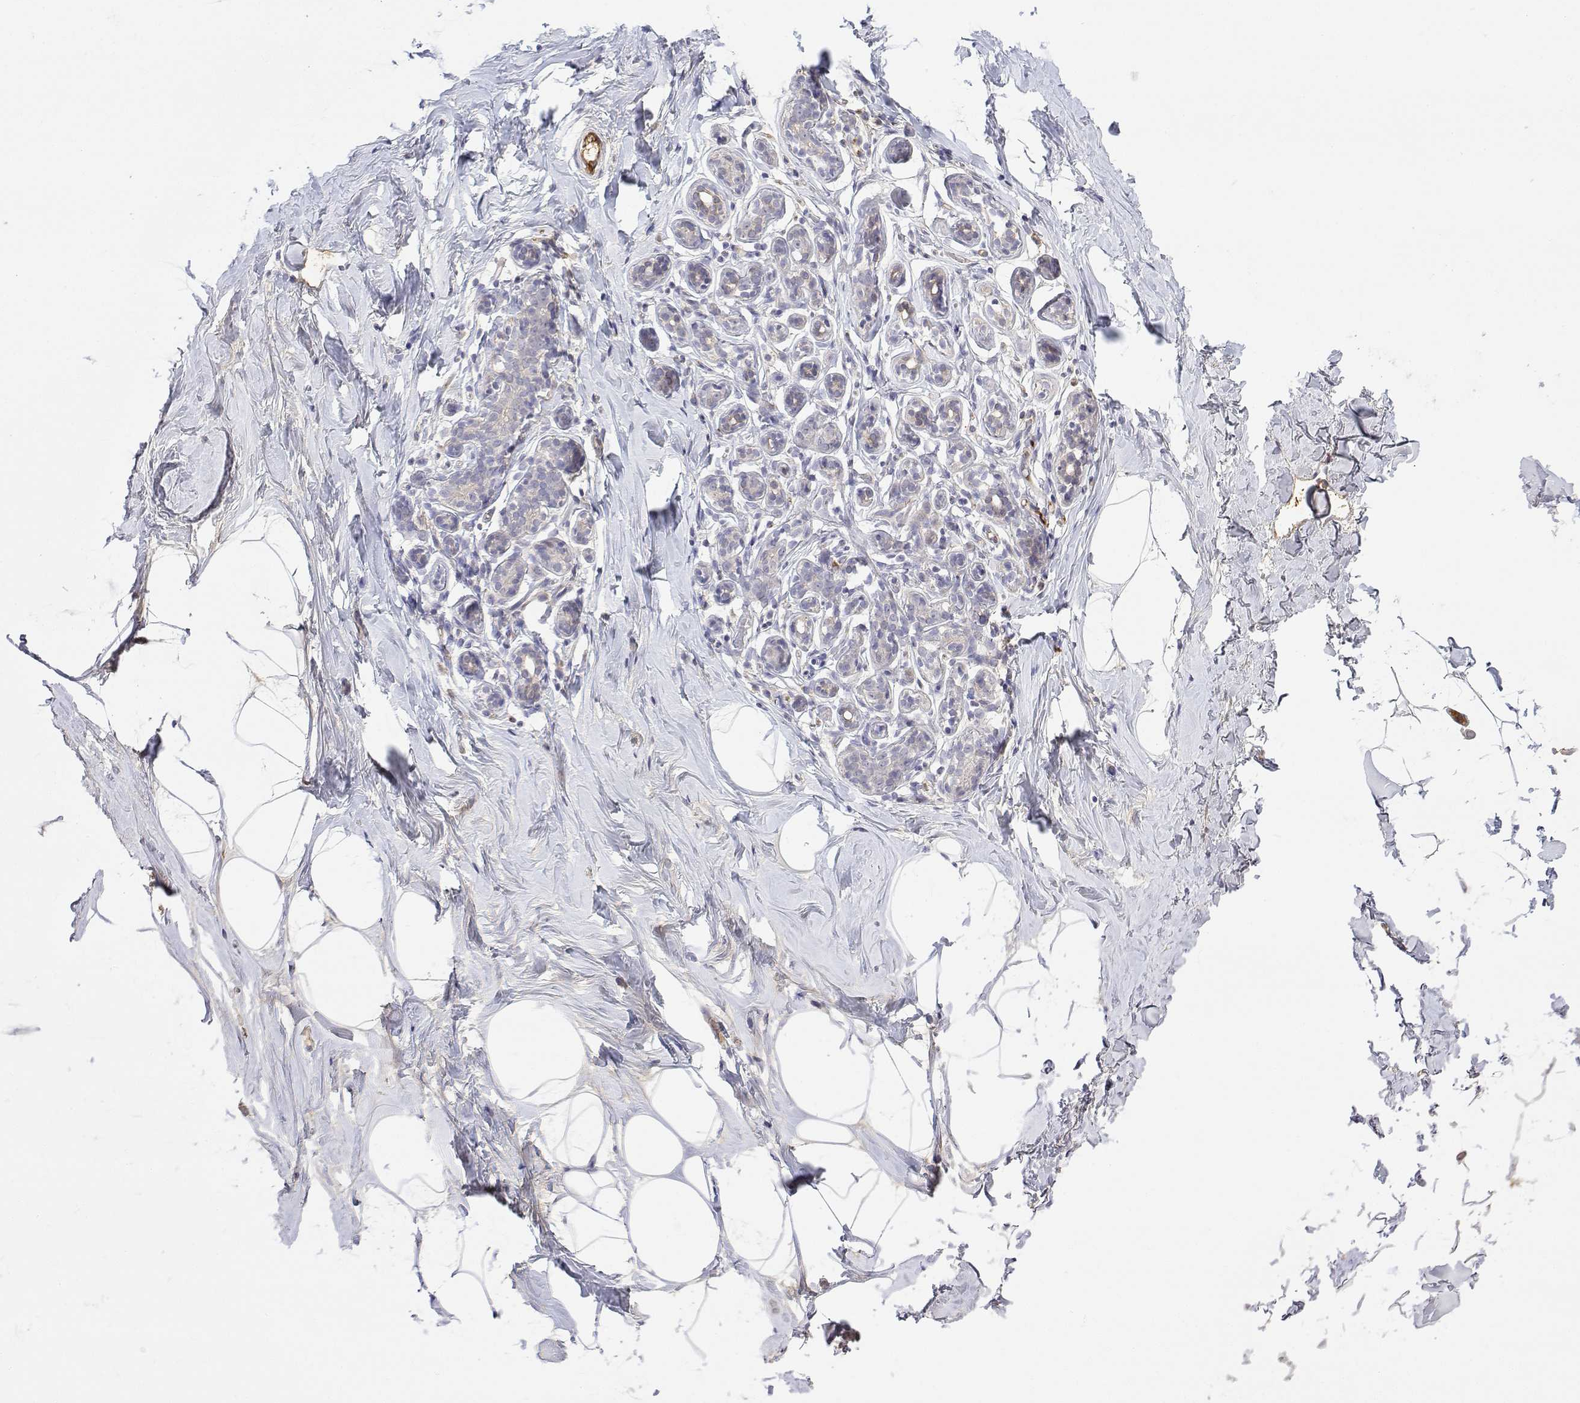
{"staining": {"intensity": "negative", "quantity": "none", "location": "none"}, "tissue": "breast", "cell_type": "Adipocytes", "image_type": "normal", "snomed": [{"axis": "morphology", "description": "Normal tissue, NOS"}, {"axis": "topography", "description": "Breast"}], "caption": "An image of breast stained for a protein exhibits no brown staining in adipocytes. (Brightfield microscopy of DAB (3,3'-diaminobenzidine) immunohistochemistry (IHC) at high magnification).", "gene": "IGFBP4", "patient": {"sex": "female", "age": 32}}